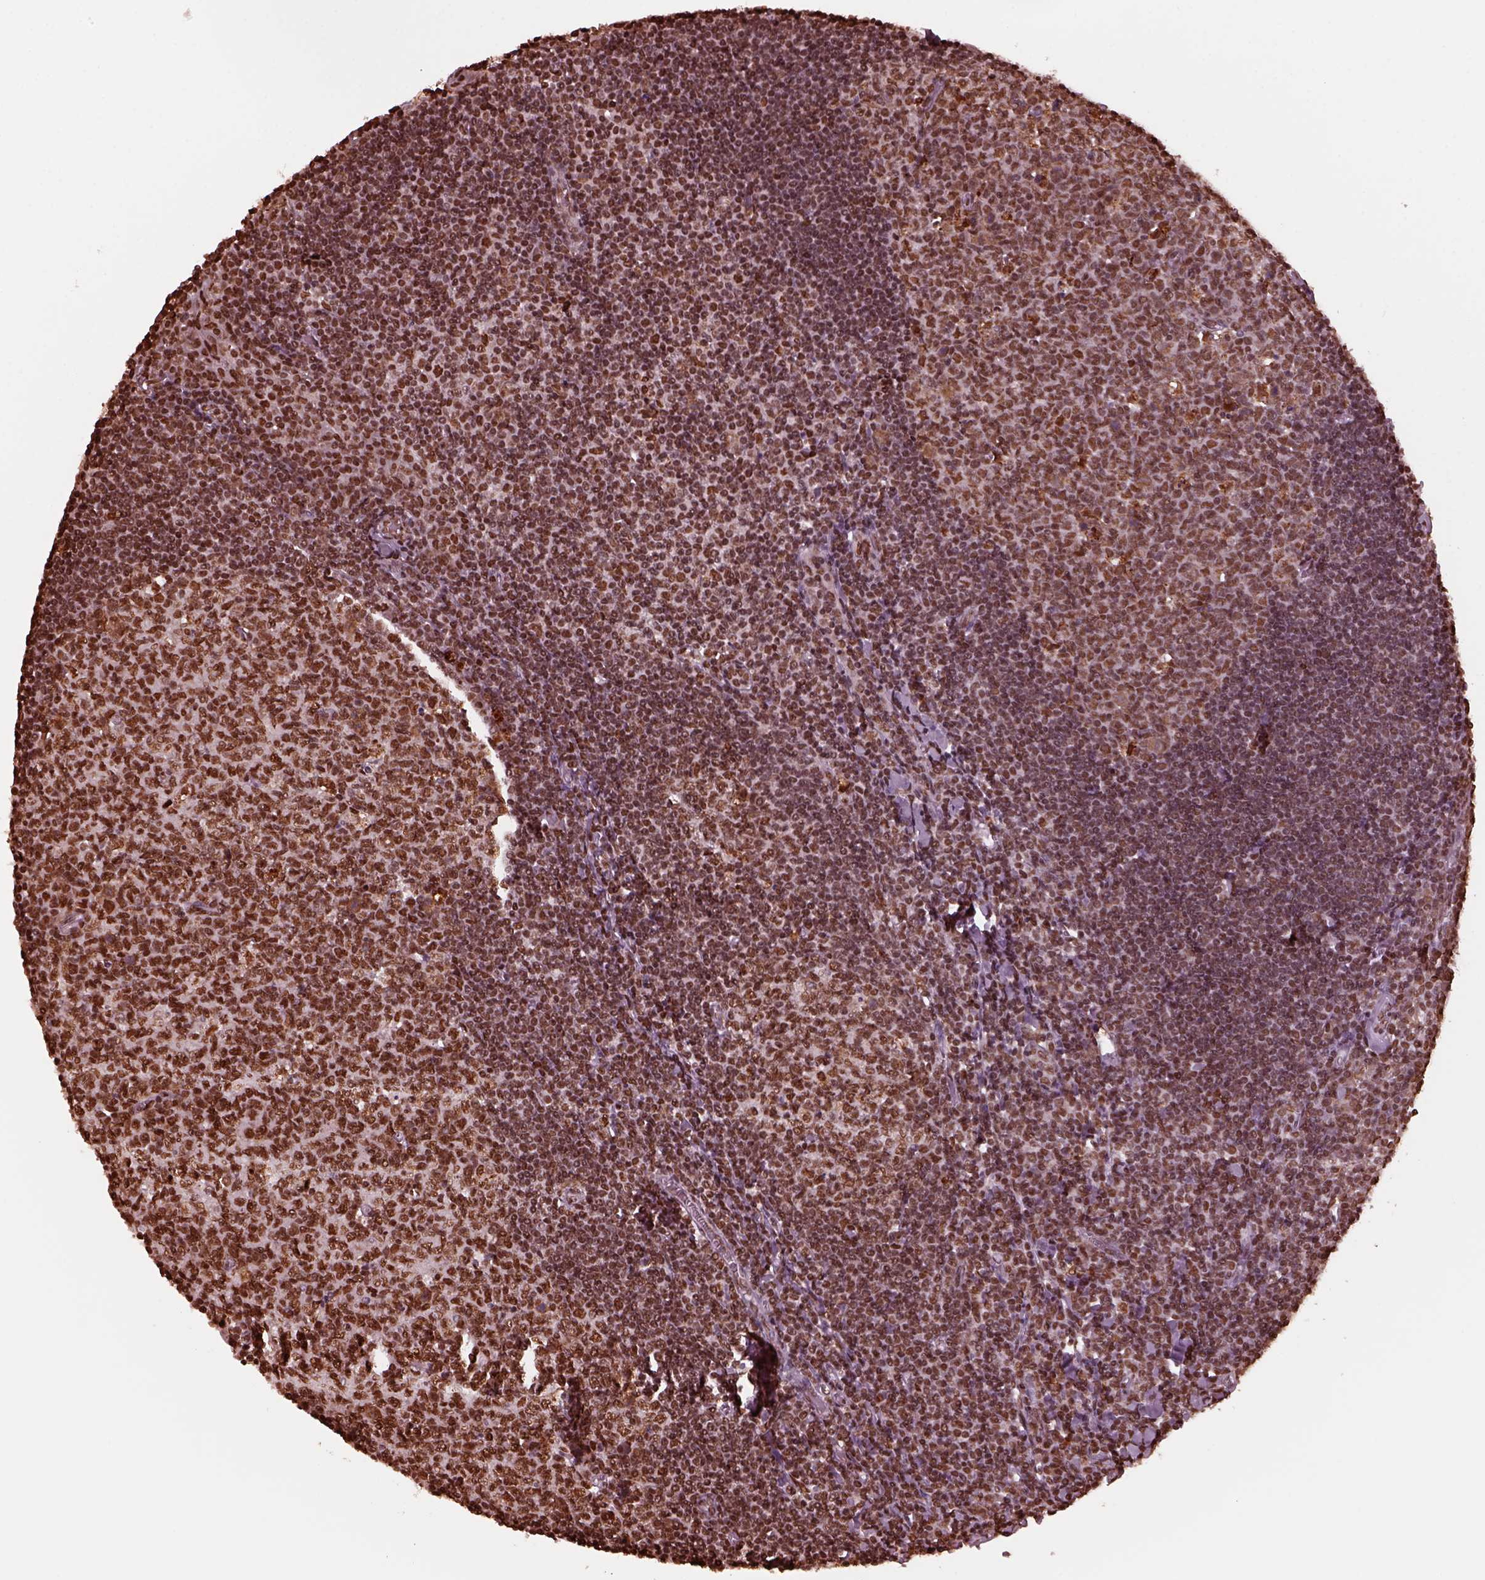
{"staining": {"intensity": "moderate", "quantity": ">75%", "location": "nuclear"}, "tissue": "tonsil", "cell_type": "Germinal center cells", "image_type": "normal", "snomed": [{"axis": "morphology", "description": "Normal tissue, NOS"}, {"axis": "topography", "description": "Tonsil"}], "caption": "Tonsil stained with DAB IHC shows medium levels of moderate nuclear positivity in approximately >75% of germinal center cells.", "gene": "NSD1", "patient": {"sex": "female", "age": 12}}